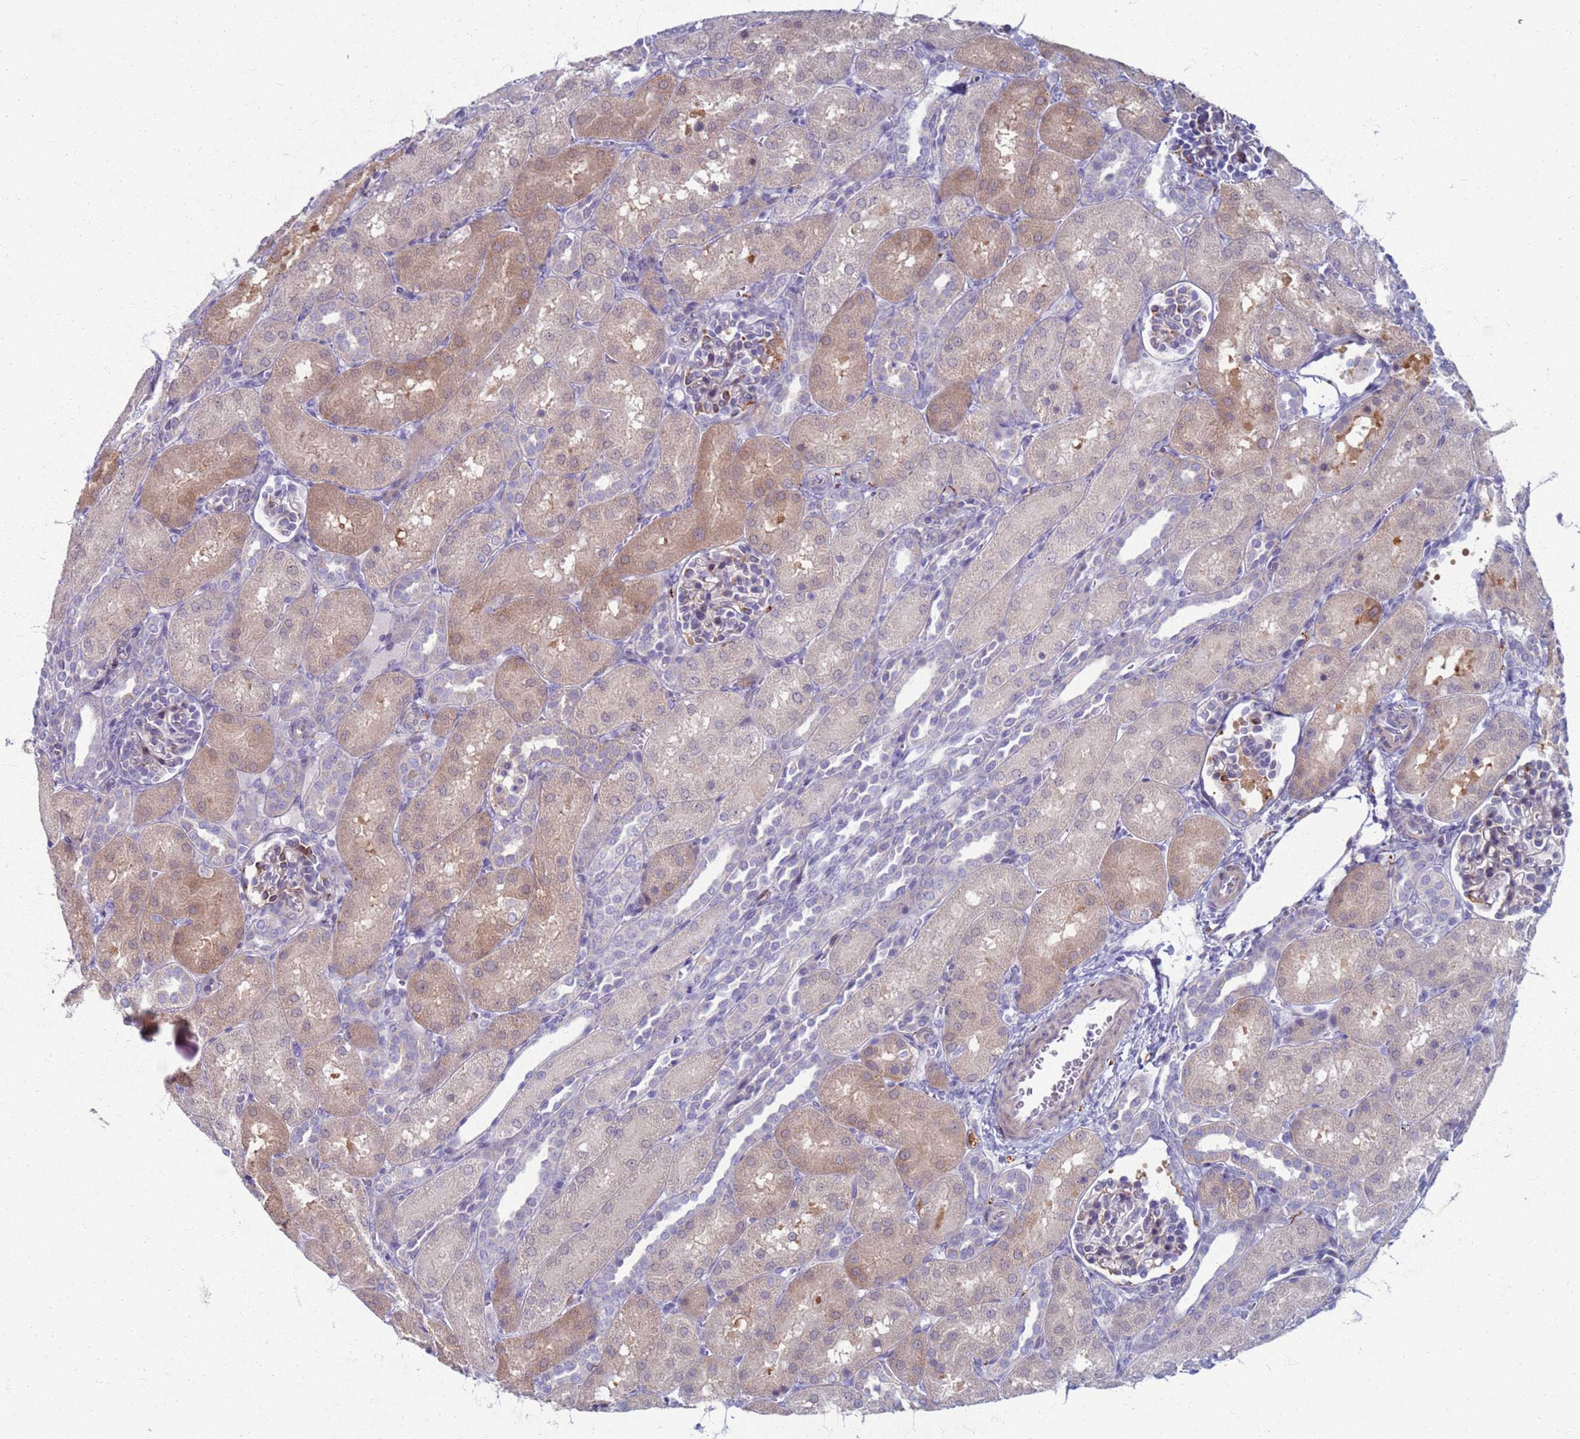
{"staining": {"intensity": "negative", "quantity": "none", "location": "none"}, "tissue": "kidney", "cell_type": "Cells in glomeruli", "image_type": "normal", "snomed": [{"axis": "morphology", "description": "Normal tissue, NOS"}, {"axis": "topography", "description": "Kidney"}], "caption": "Immunohistochemical staining of normal human kidney displays no significant positivity in cells in glomeruli.", "gene": "CLCA2", "patient": {"sex": "male", "age": 1}}